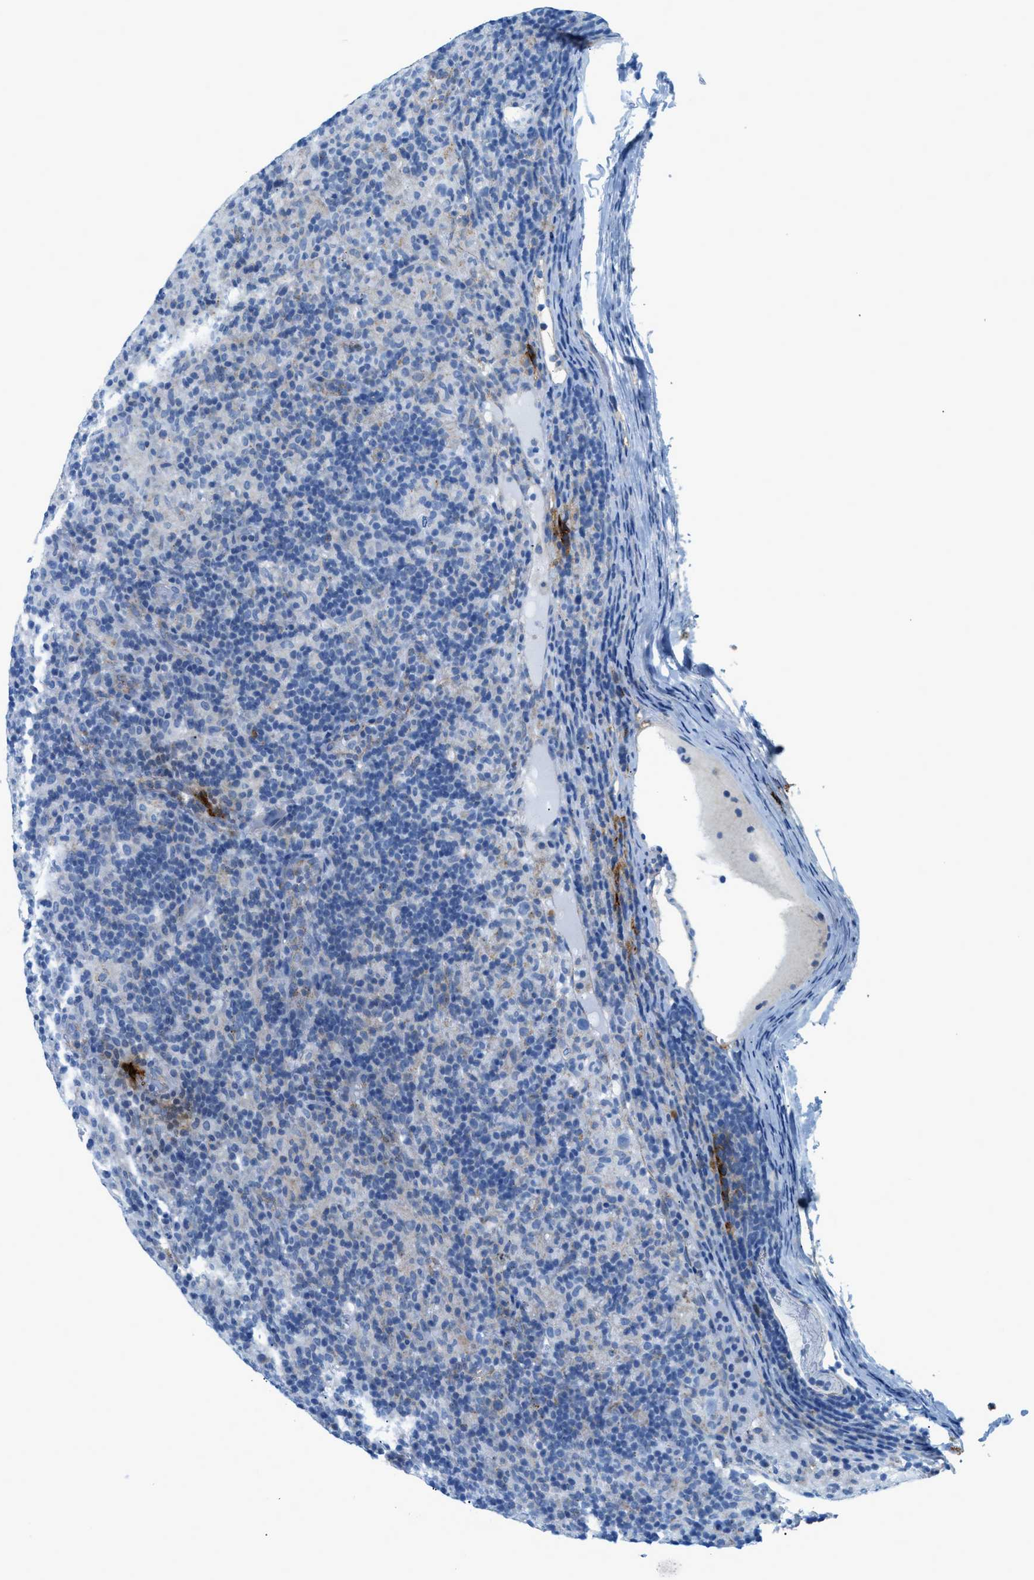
{"staining": {"intensity": "negative", "quantity": "none", "location": "none"}, "tissue": "lymphoma", "cell_type": "Tumor cells", "image_type": "cancer", "snomed": [{"axis": "morphology", "description": "Hodgkin's disease, NOS"}, {"axis": "topography", "description": "Lymph node"}], "caption": "High power microscopy image of an IHC histopathology image of Hodgkin's disease, revealing no significant staining in tumor cells.", "gene": "TPSAB1", "patient": {"sex": "male", "age": 70}}